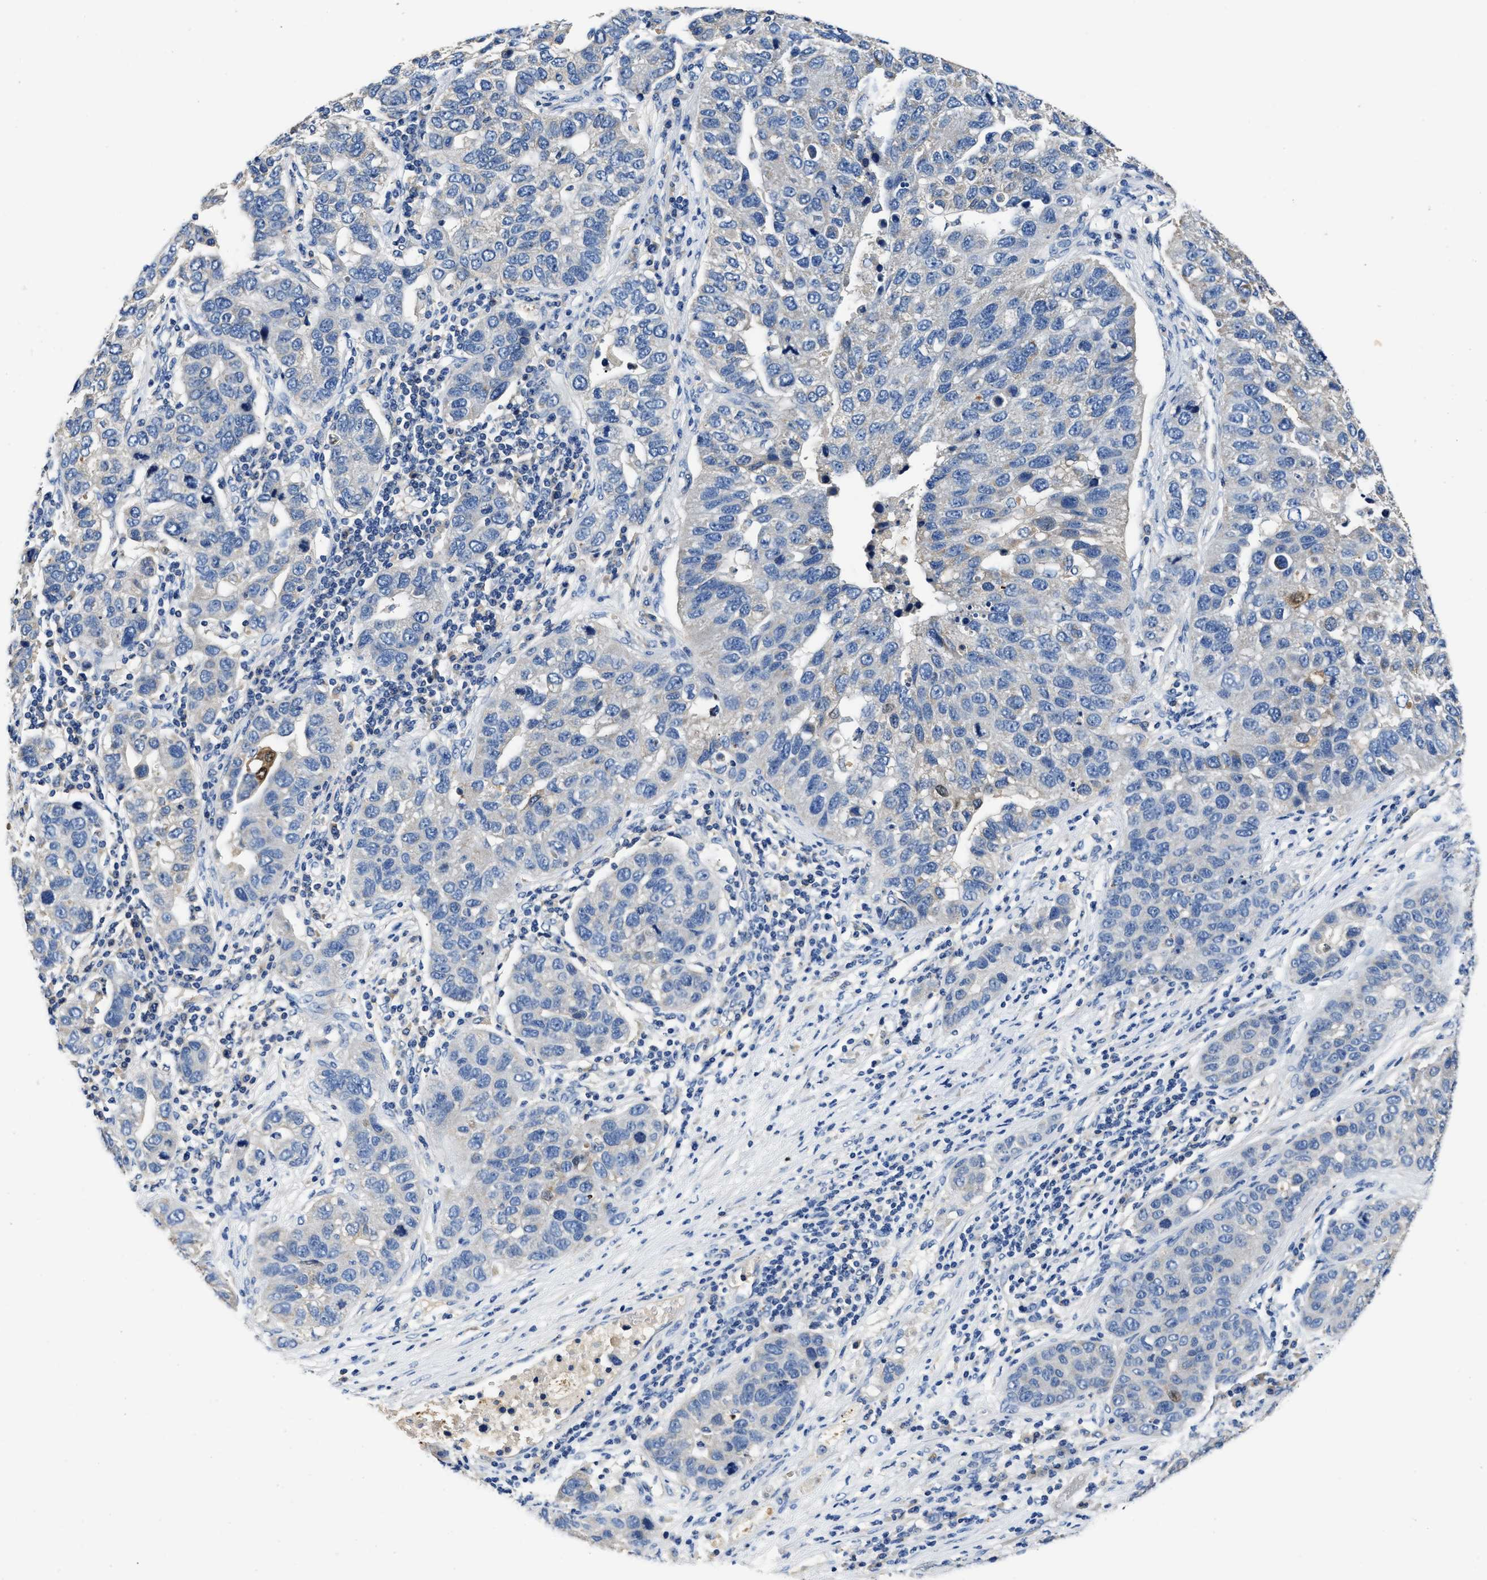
{"staining": {"intensity": "negative", "quantity": "none", "location": "none"}, "tissue": "pancreatic cancer", "cell_type": "Tumor cells", "image_type": "cancer", "snomed": [{"axis": "morphology", "description": "Adenocarcinoma, NOS"}, {"axis": "topography", "description": "Pancreas"}], "caption": "Immunohistochemistry of human adenocarcinoma (pancreatic) demonstrates no staining in tumor cells.", "gene": "SLCO2B1", "patient": {"sex": "female", "age": 61}}